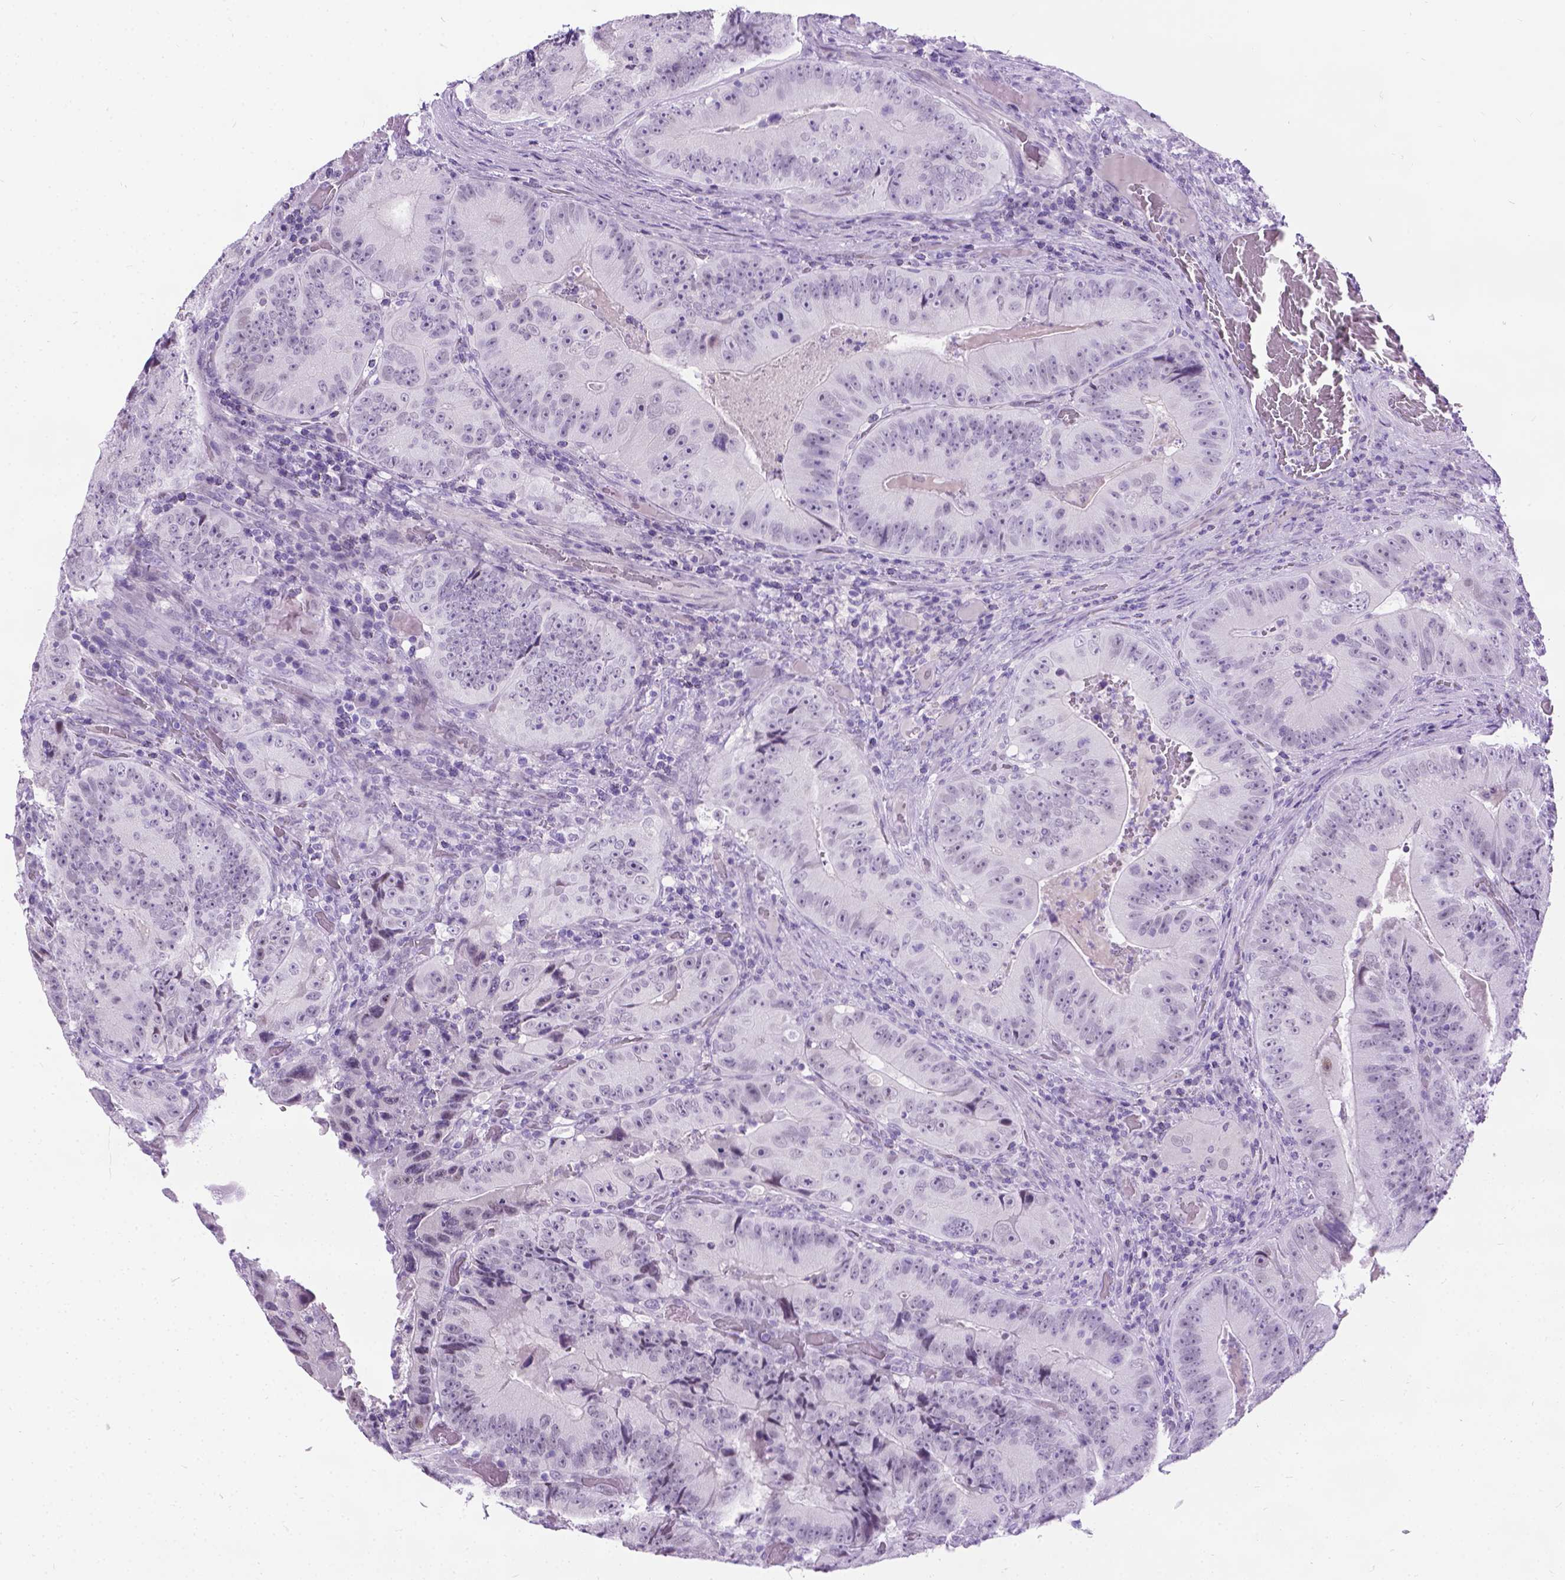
{"staining": {"intensity": "negative", "quantity": "none", "location": "none"}, "tissue": "colorectal cancer", "cell_type": "Tumor cells", "image_type": "cancer", "snomed": [{"axis": "morphology", "description": "Adenocarcinoma, NOS"}, {"axis": "topography", "description": "Colon"}], "caption": "A photomicrograph of colorectal adenocarcinoma stained for a protein demonstrates no brown staining in tumor cells.", "gene": "PROB1", "patient": {"sex": "female", "age": 86}}